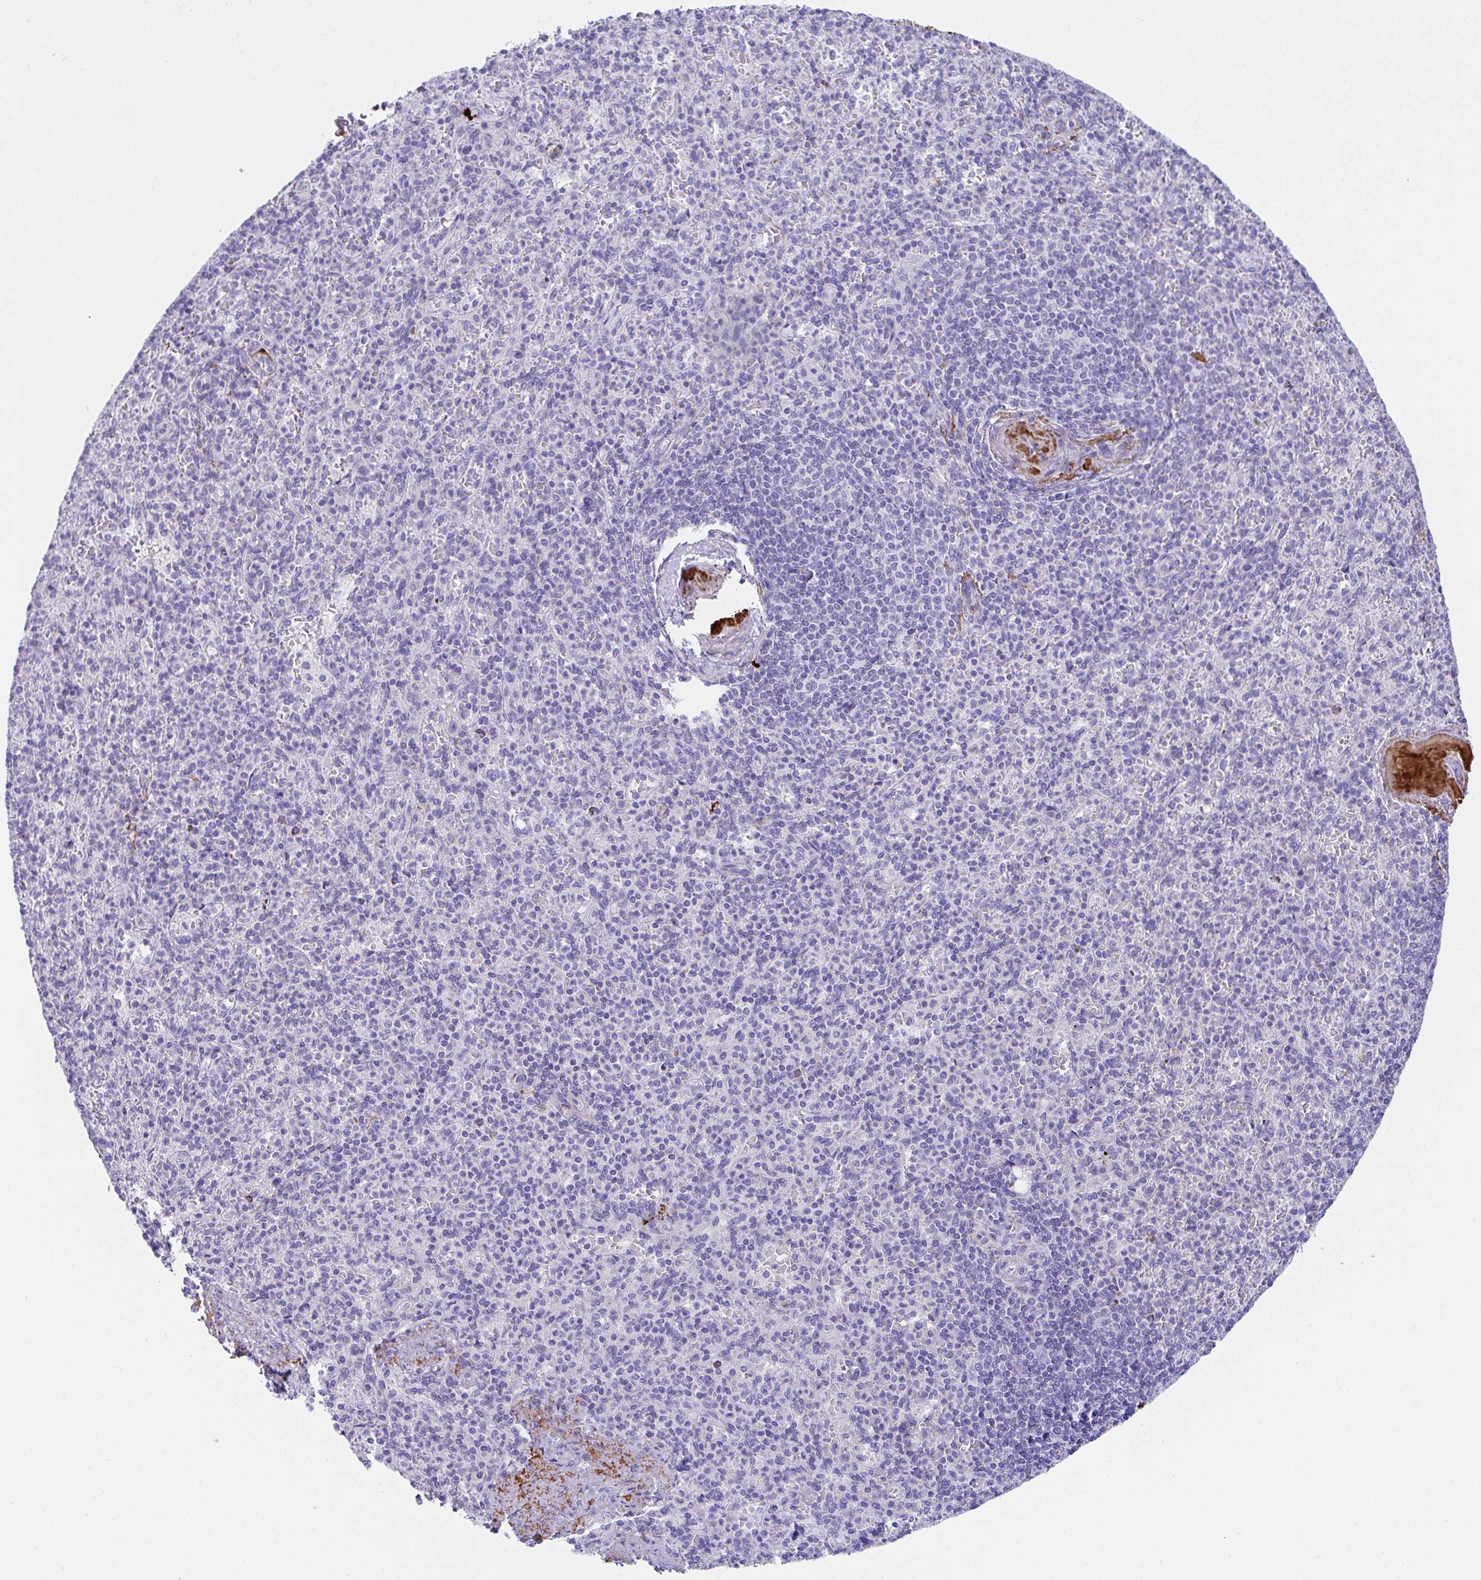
{"staining": {"intensity": "negative", "quantity": "none", "location": "none"}, "tissue": "spleen", "cell_type": "Cells in red pulp", "image_type": "normal", "snomed": [{"axis": "morphology", "description": "Normal tissue, NOS"}, {"axis": "topography", "description": "Spleen"}], "caption": "High magnification brightfield microscopy of normal spleen stained with DAB (brown) and counterstained with hematoxylin (blue): cells in red pulp show no significant expression. The staining is performed using DAB brown chromogen with nuclei counter-stained in using hematoxylin.", "gene": "KMT2E", "patient": {"sex": "female", "age": 74}}